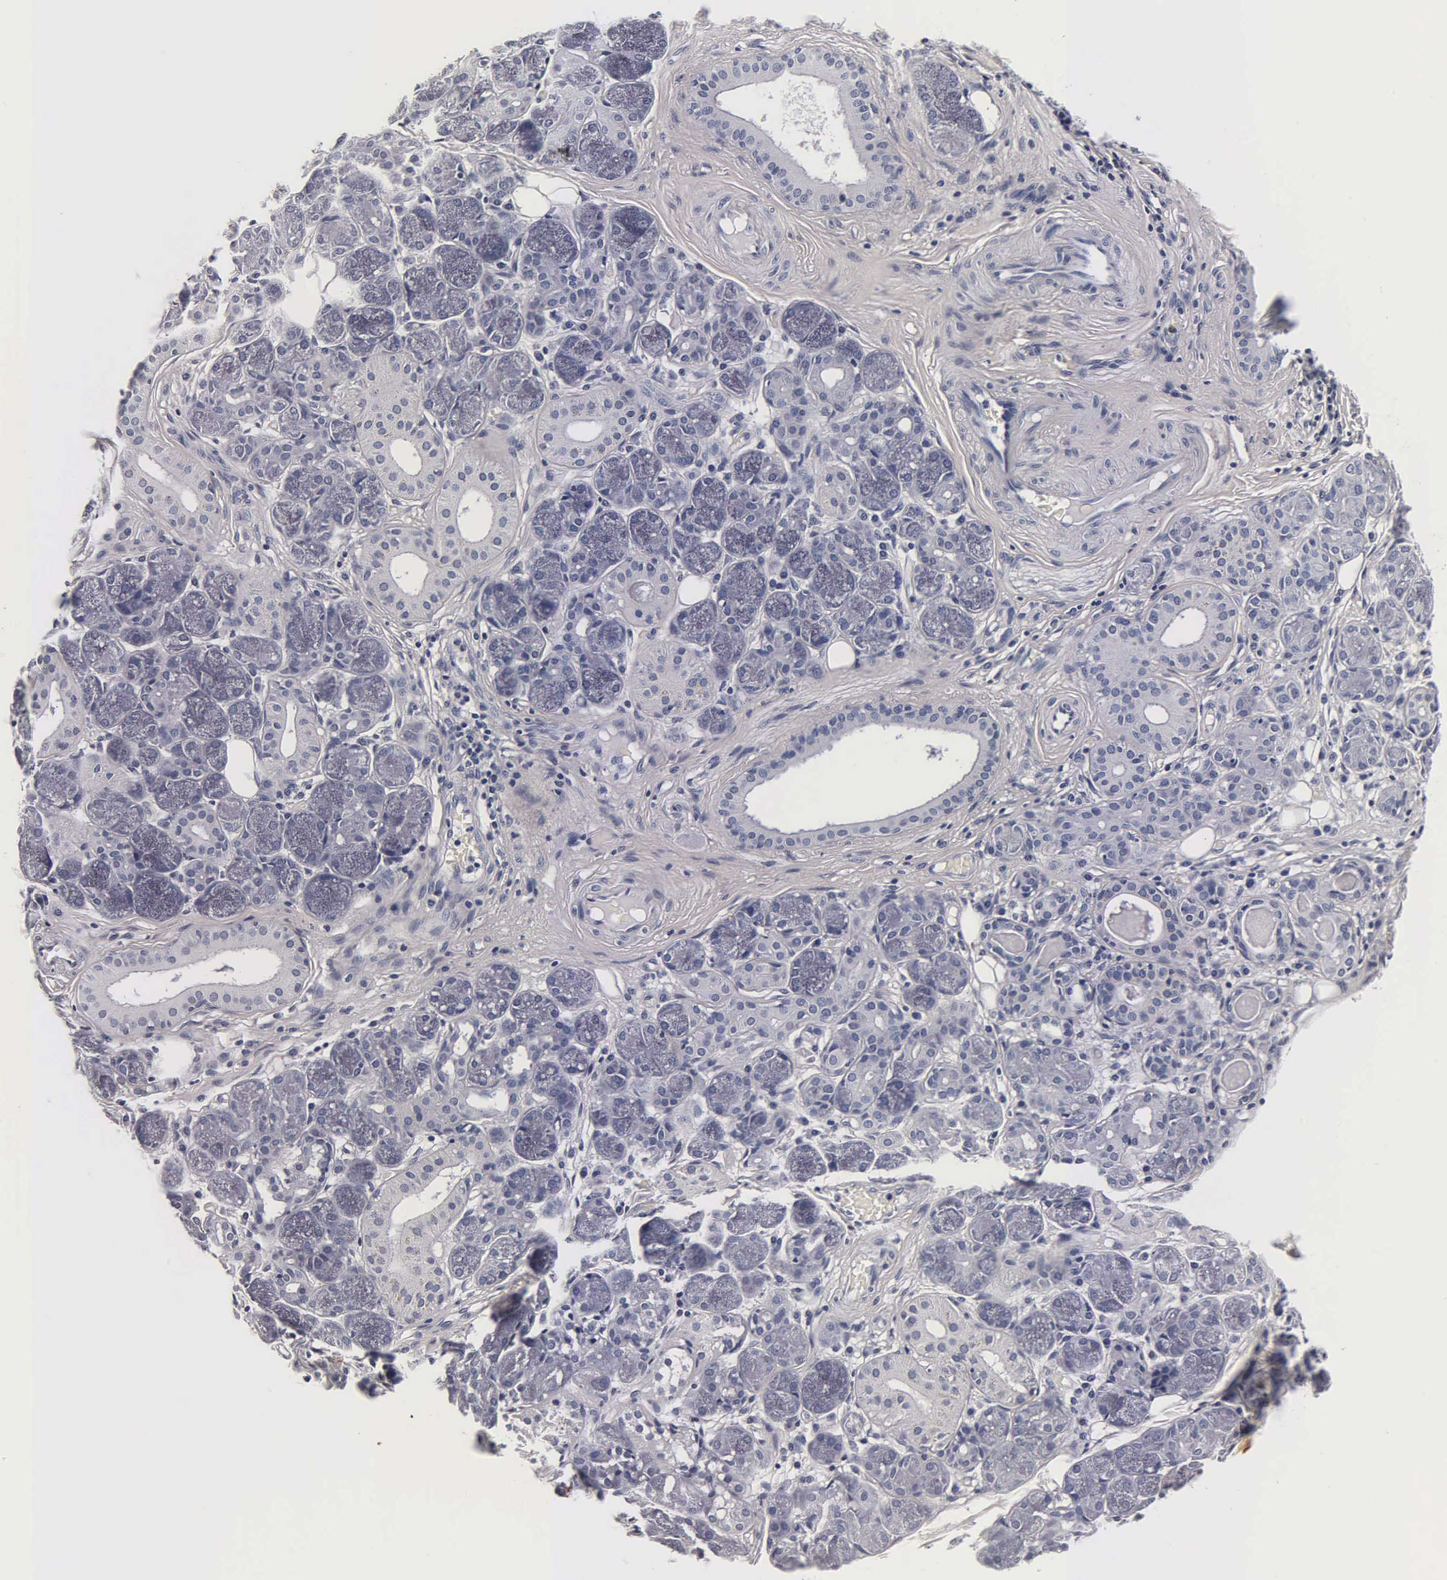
{"staining": {"intensity": "negative", "quantity": "none", "location": "none"}, "tissue": "salivary gland", "cell_type": "Glandular cells", "image_type": "normal", "snomed": [{"axis": "morphology", "description": "Normal tissue, NOS"}, {"axis": "topography", "description": "Salivary gland"}, {"axis": "topography", "description": "Peripheral nerve tissue"}], "caption": "This is an IHC image of benign salivary gland. There is no staining in glandular cells.", "gene": "TG", "patient": {"sex": "male", "age": 62}}